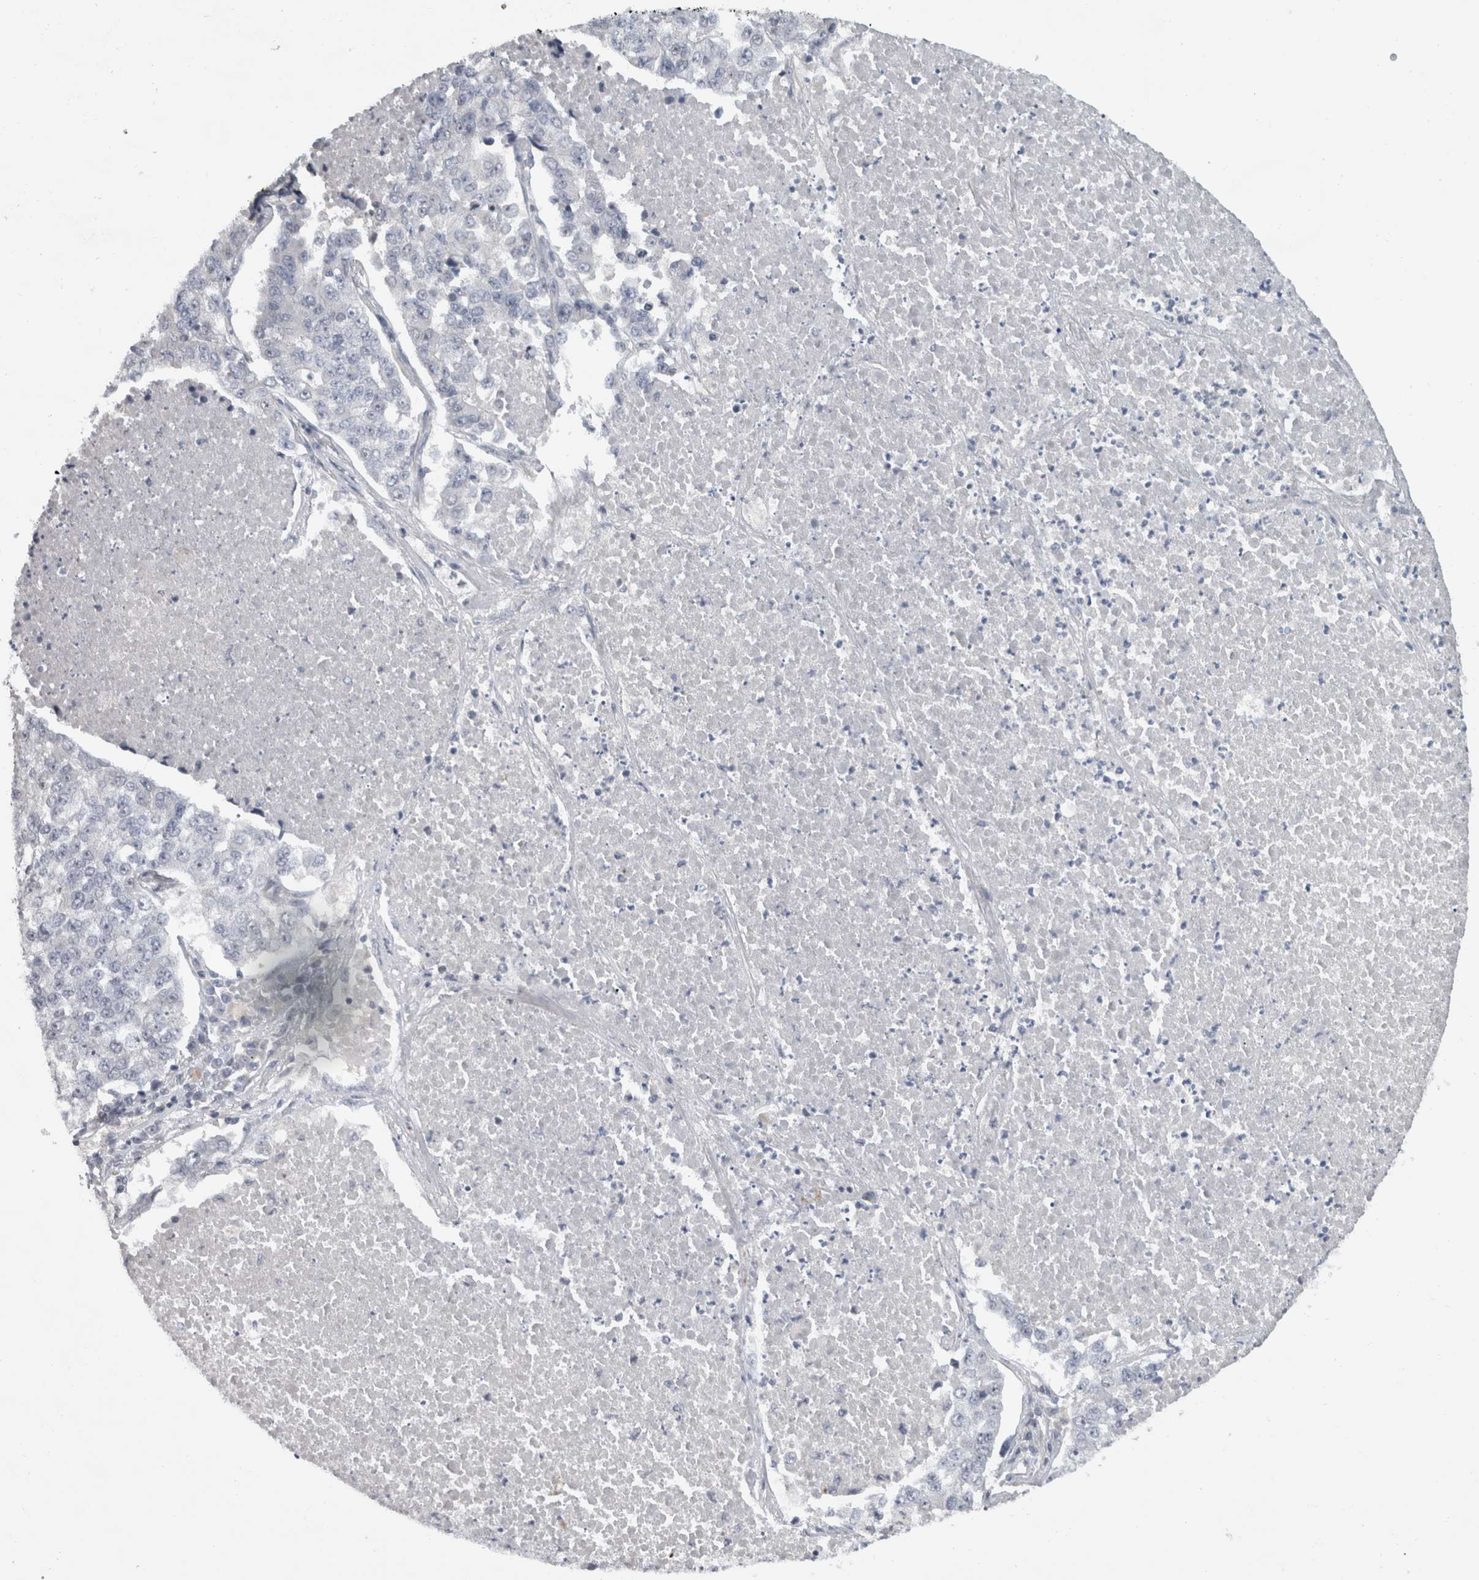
{"staining": {"intensity": "negative", "quantity": "none", "location": "none"}, "tissue": "lung cancer", "cell_type": "Tumor cells", "image_type": "cancer", "snomed": [{"axis": "morphology", "description": "Adenocarcinoma, NOS"}, {"axis": "topography", "description": "Lung"}], "caption": "Immunohistochemical staining of human adenocarcinoma (lung) shows no significant positivity in tumor cells.", "gene": "RBM28", "patient": {"sex": "male", "age": 49}}